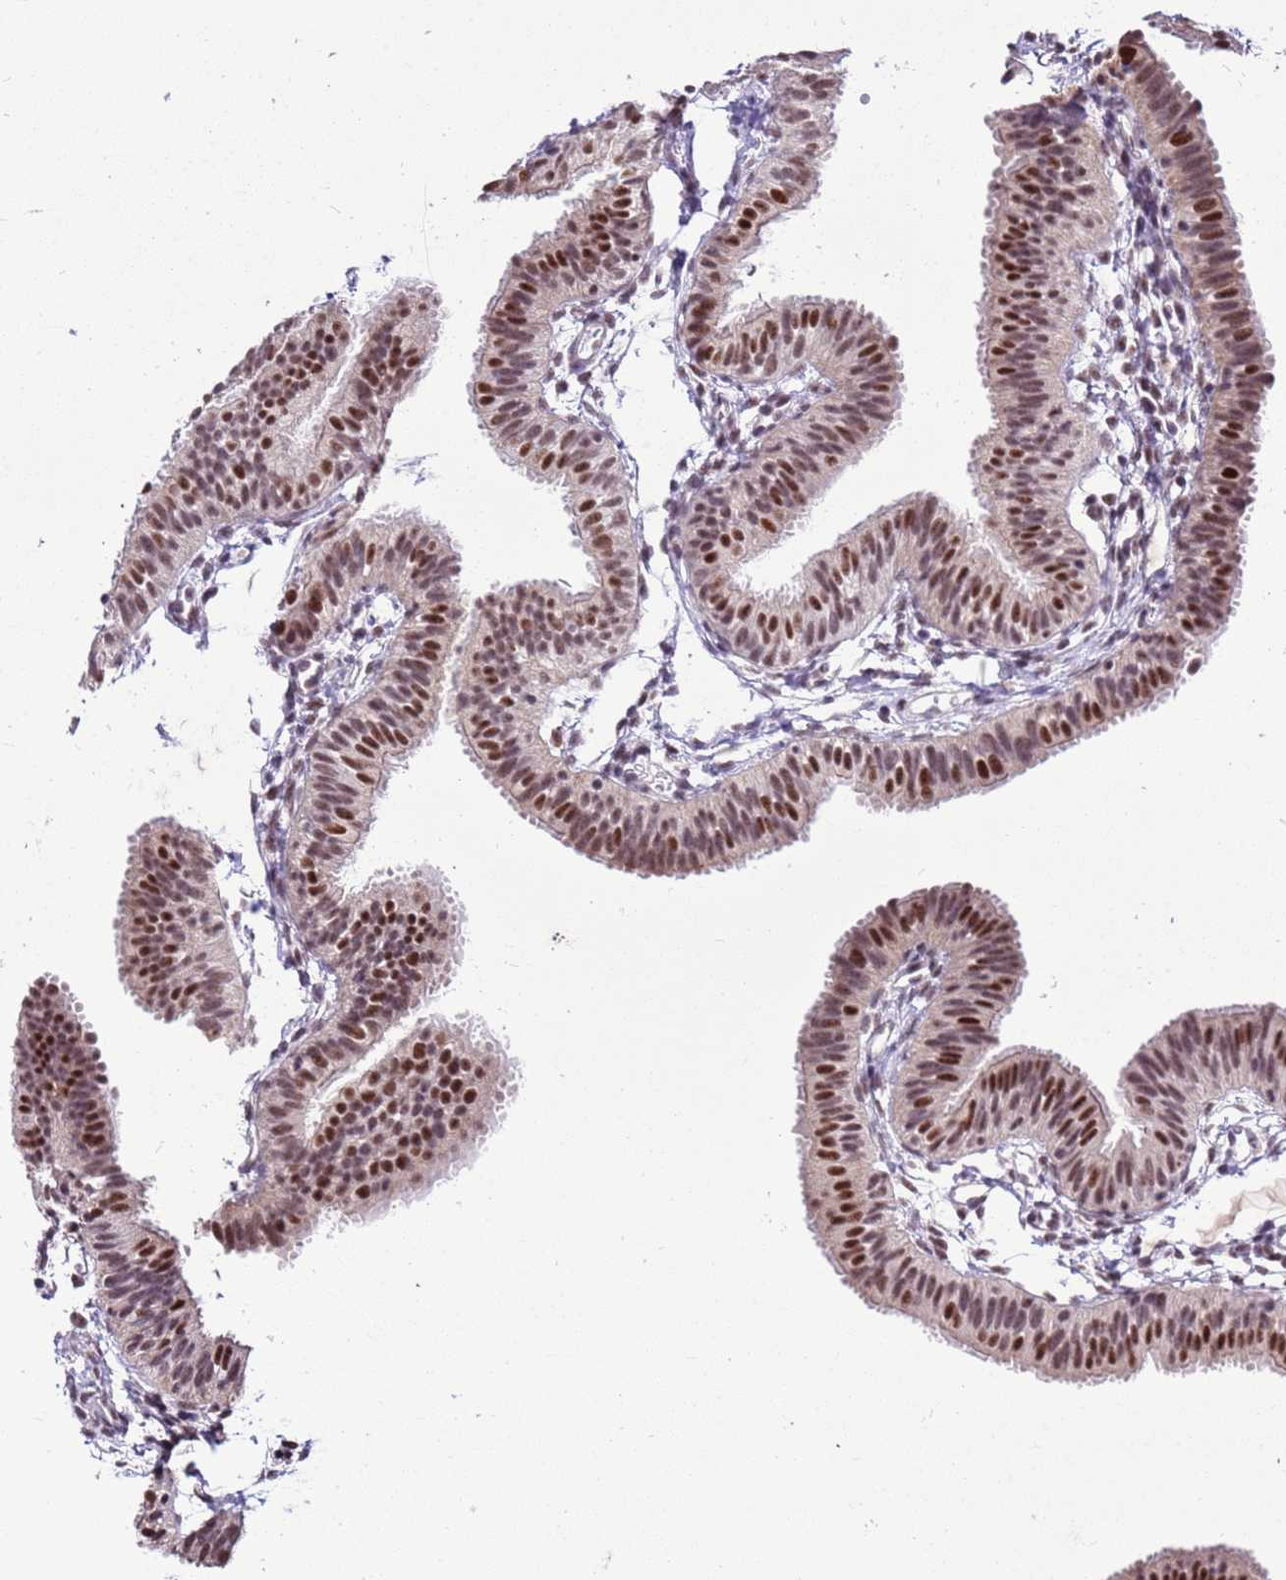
{"staining": {"intensity": "strong", "quantity": ">75%", "location": "nuclear"}, "tissue": "fallopian tube", "cell_type": "Glandular cells", "image_type": "normal", "snomed": [{"axis": "morphology", "description": "Normal tissue, NOS"}, {"axis": "topography", "description": "Fallopian tube"}], "caption": "Immunohistochemistry (DAB) staining of unremarkable fallopian tube demonstrates strong nuclear protein positivity in about >75% of glandular cells.", "gene": "AKAP8L", "patient": {"sex": "female", "age": 35}}